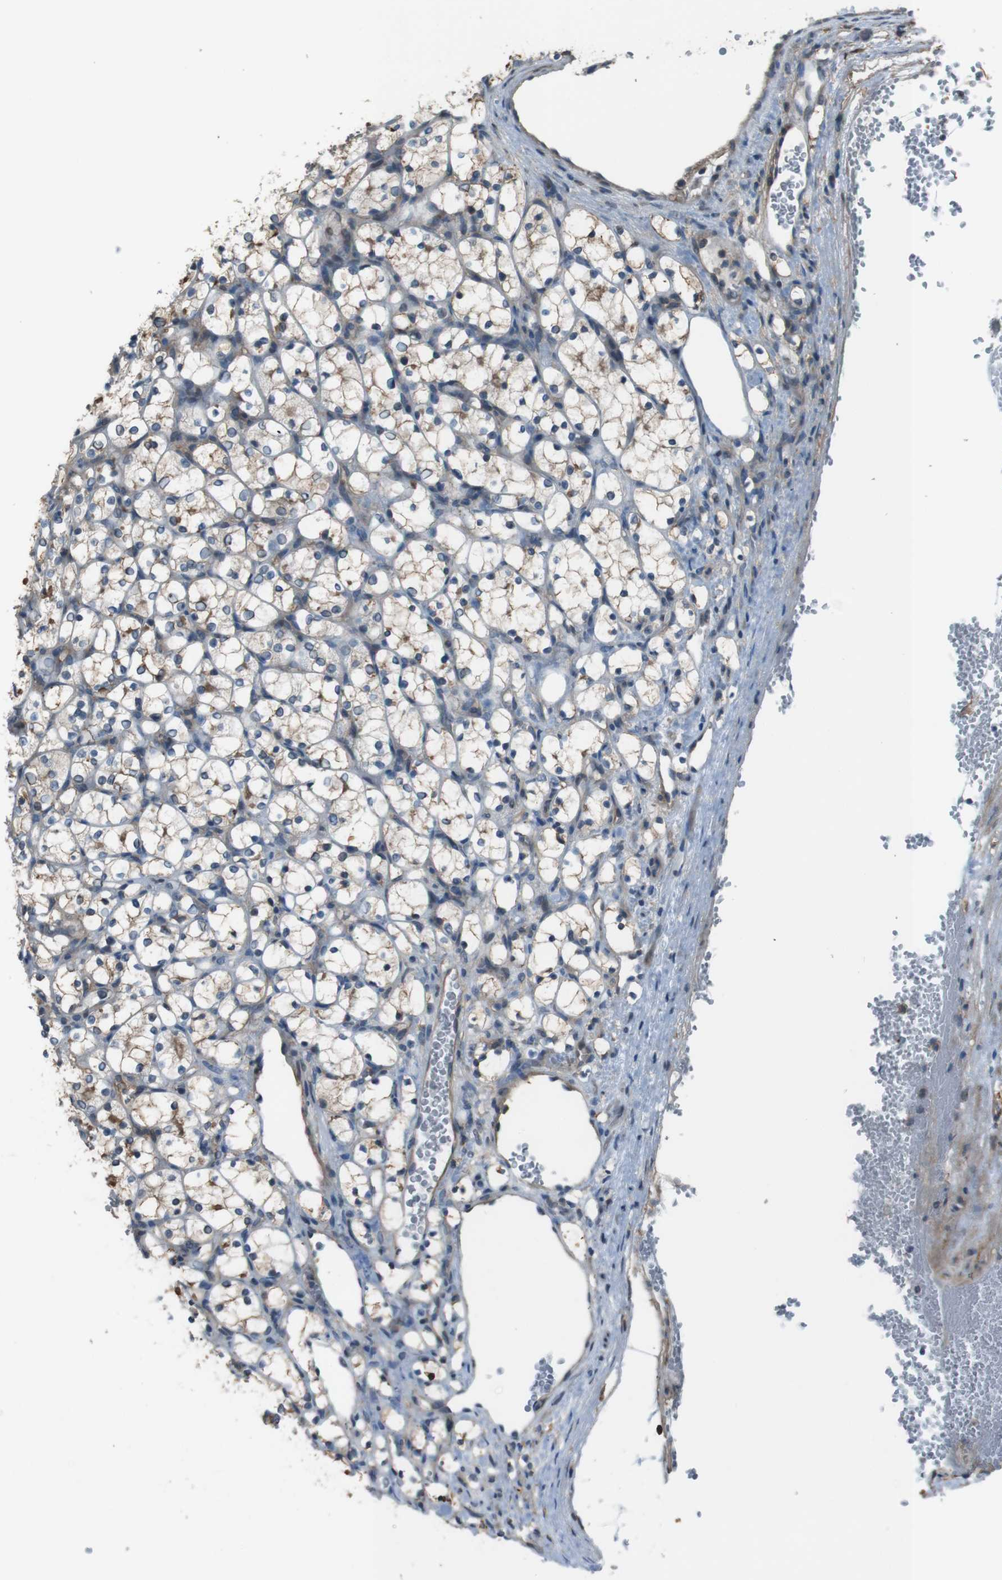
{"staining": {"intensity": "weak", "quantity": ">75%", "location": "cytoplasmic/membranous"}, "tissue": "renal cancer", "cell_type": "Tumor cells", "image_type": "cancer", "snomed": [{"axis": "morphology", "description": "Adenocarcinoma, NOS"}, {"axis": "topography", "description": "Kidney"}], "caption": "Renal cancer (adenocarcinoma) stained for a protein demonstrates weak cytoplasmic/membranous positivity in tumor cells. The staining was performed using DAB, with brown indicating positive protein expression. Nuclei are stained blue with hematoxylin.", "gene": "ATP2B1", "patient": {"sex": "female", "age": 69}}